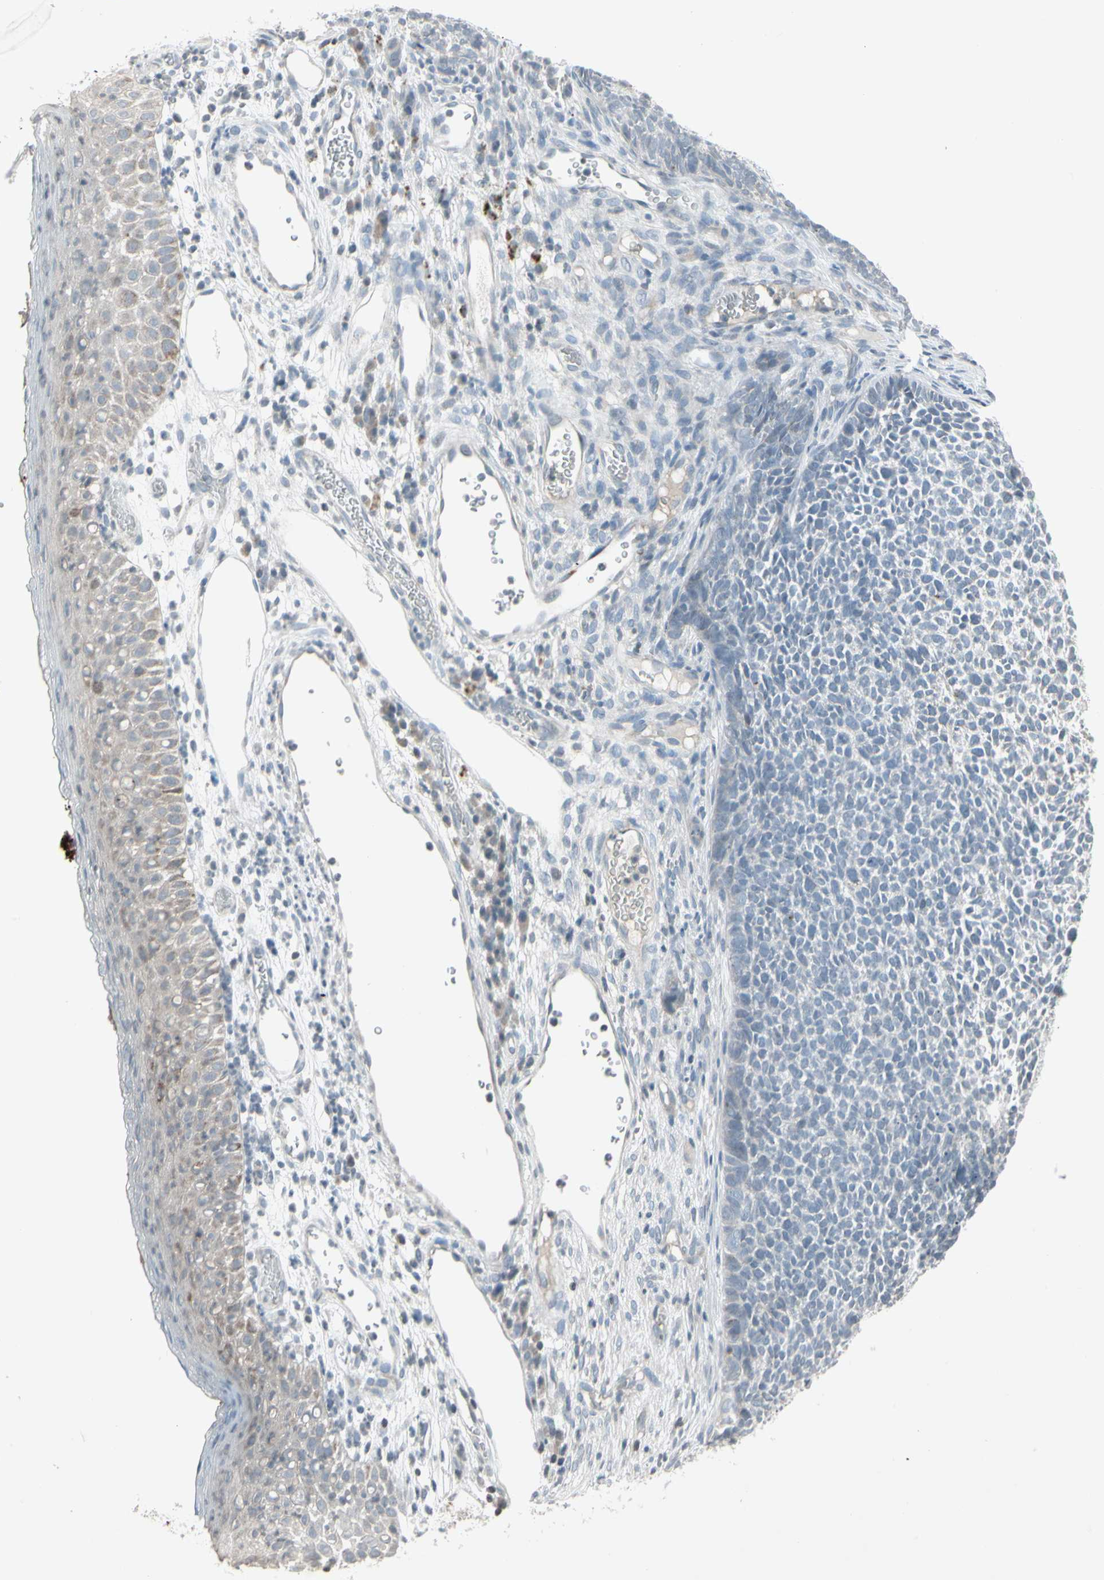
{"staining": {"intensity": "negative", "quantity": "none", "location": "none"}, "tissue": "skin cancer", "cell_type": "Tumor cells", "image_type": "cancer", "snomed": [{"axis": "morphology", "description": "Basal cell carcinoma"}, {"axis": "topography", "description": "Skin"}], "caption": "The histopathology image reveals no staining of tumor cells in skin basal cell carcinoma.", "gene": "ARG2", "patient": {"sex": "female", "age": 84}}